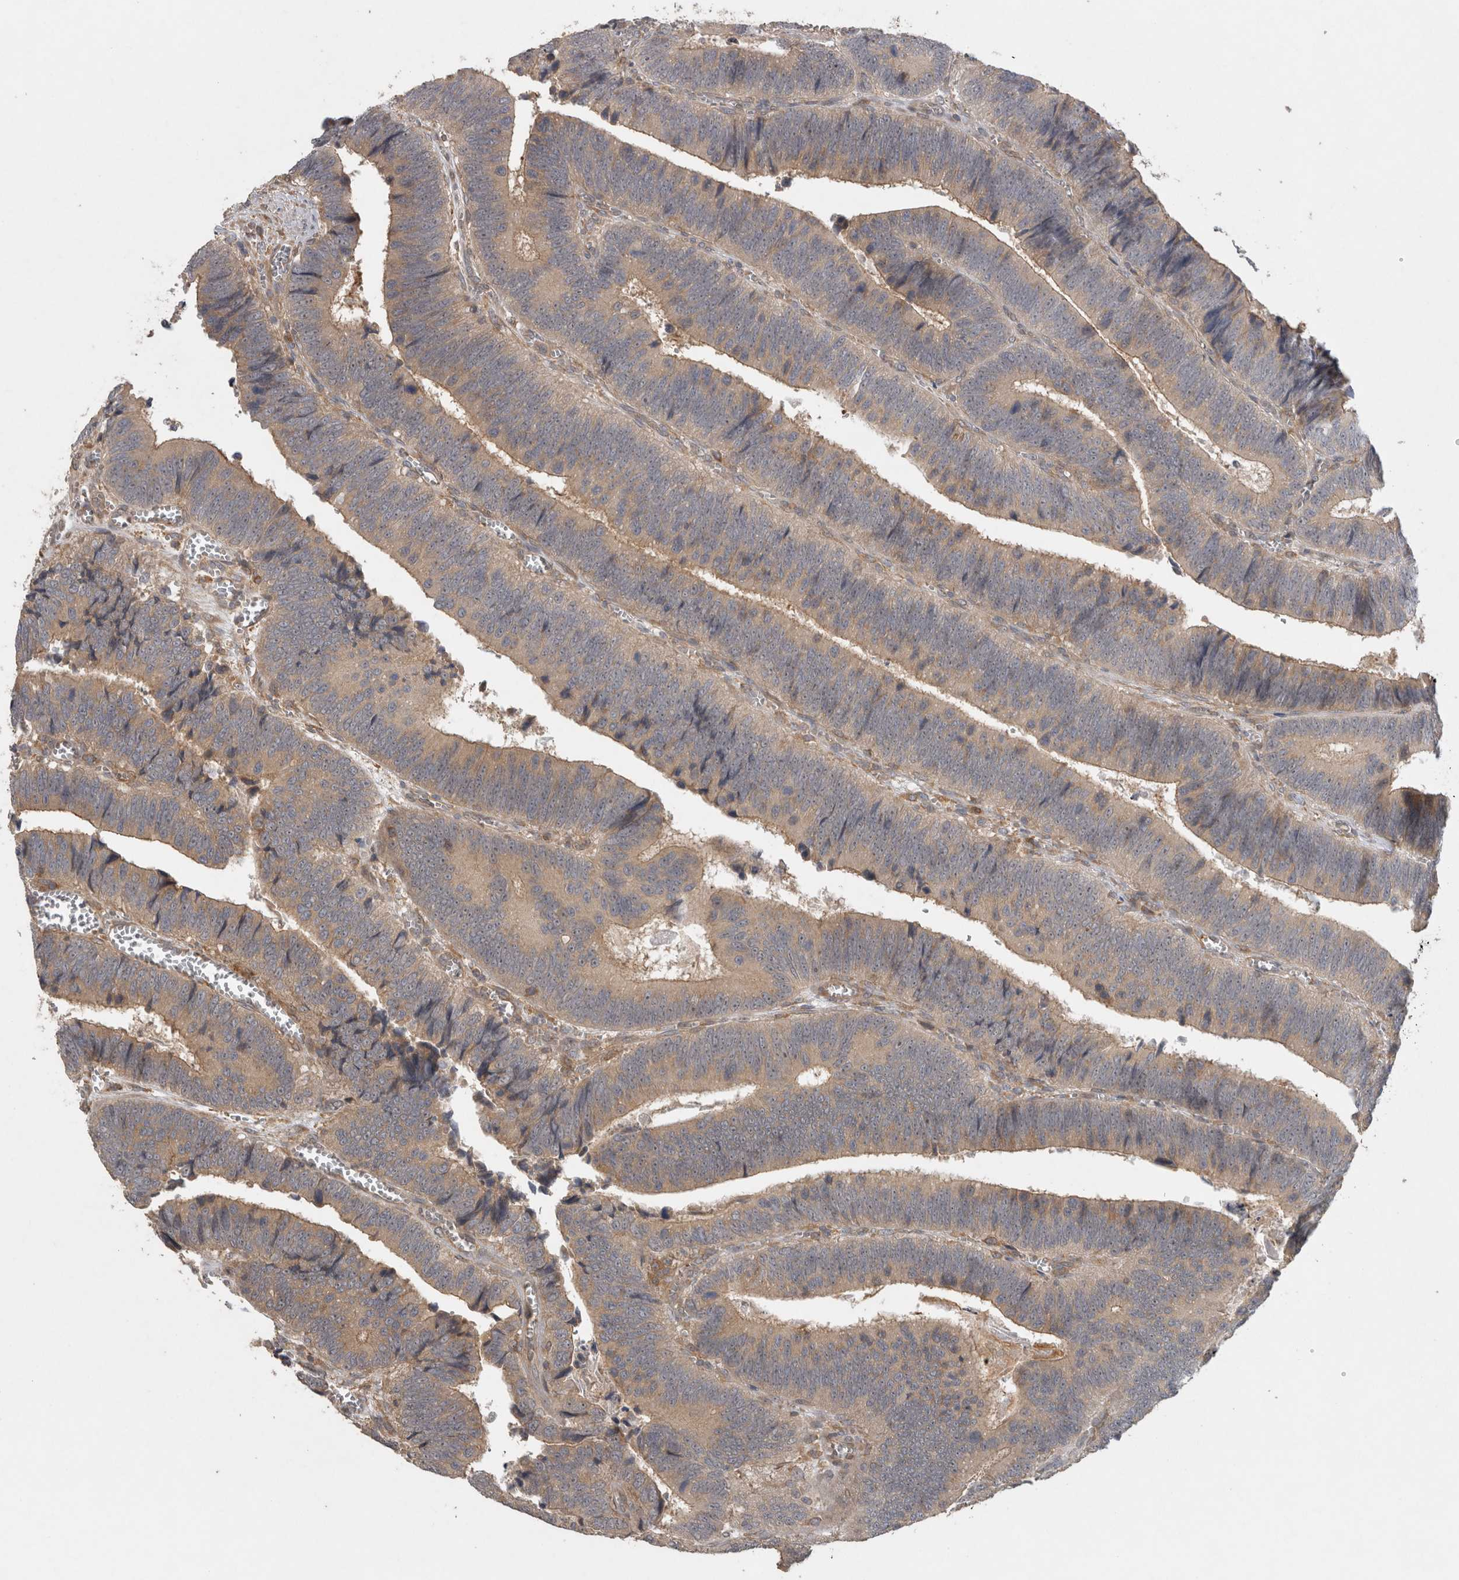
{"staining": {"intensity": "moderate", "quantity": ">75%", "location": "cytoplasmic/membranous"}, "tissue": "colorectal cancer", "cell_type": "Tumor cells", "image_type": "cancer", "snomed": [{"axis": "morphology", "description": "Inflammation, NOS"}, {"axis": "morphology", "description": "Adenocarcinoma, NOS"}, {"axis": "topography", "description": "Colon"}], "caption": "Adenocarcinoma (colorectal) stained for a protein displays moderate cytoplasmic/membranous positivity in tumor cells.", "gene": "VEPH1", "patient": {"sex": "male", "age": 72}}